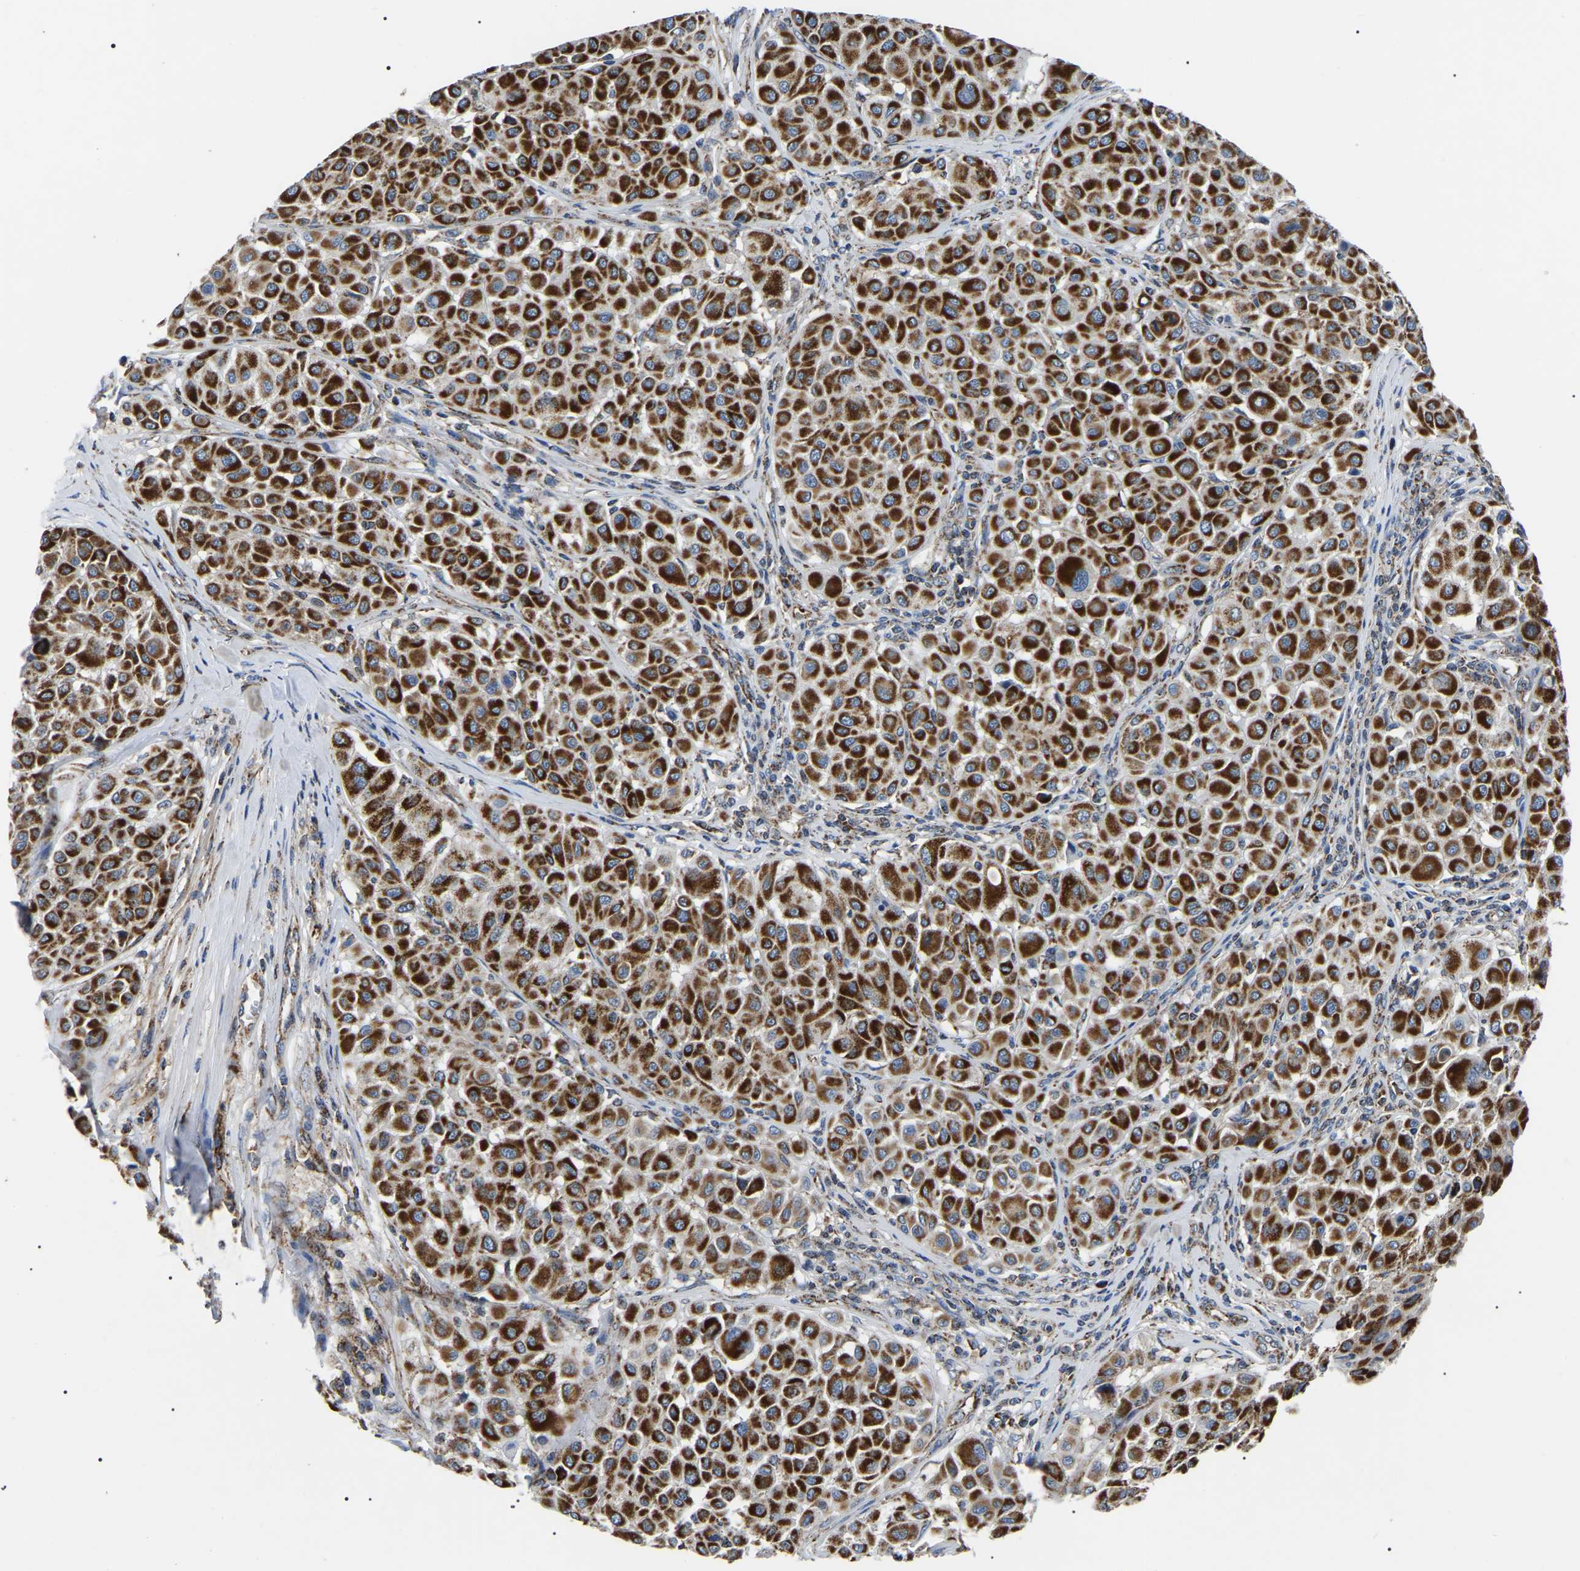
{"staining": {"intensity": "strong", "quantity": ">75%", "location": "cytoplasmic/membranous"}, "tissue": "melanoma", "cell_type": "Tumor cells", "image_type": "cancer", "snomed": [{"axis": "morphology", "description": "Malignant melanoma, Metastatic site"}, {"axis": "topography", "description": "Soft tissue"}], "caption": "The photomicrograph shows a brown stain indicating the presence of a protein in the cytoplasmic/membranous of tumor cells in malignant melanoma (metastatic site).", "gene": "PPM1E", "patient": {"sex": "male", "age": 41}}